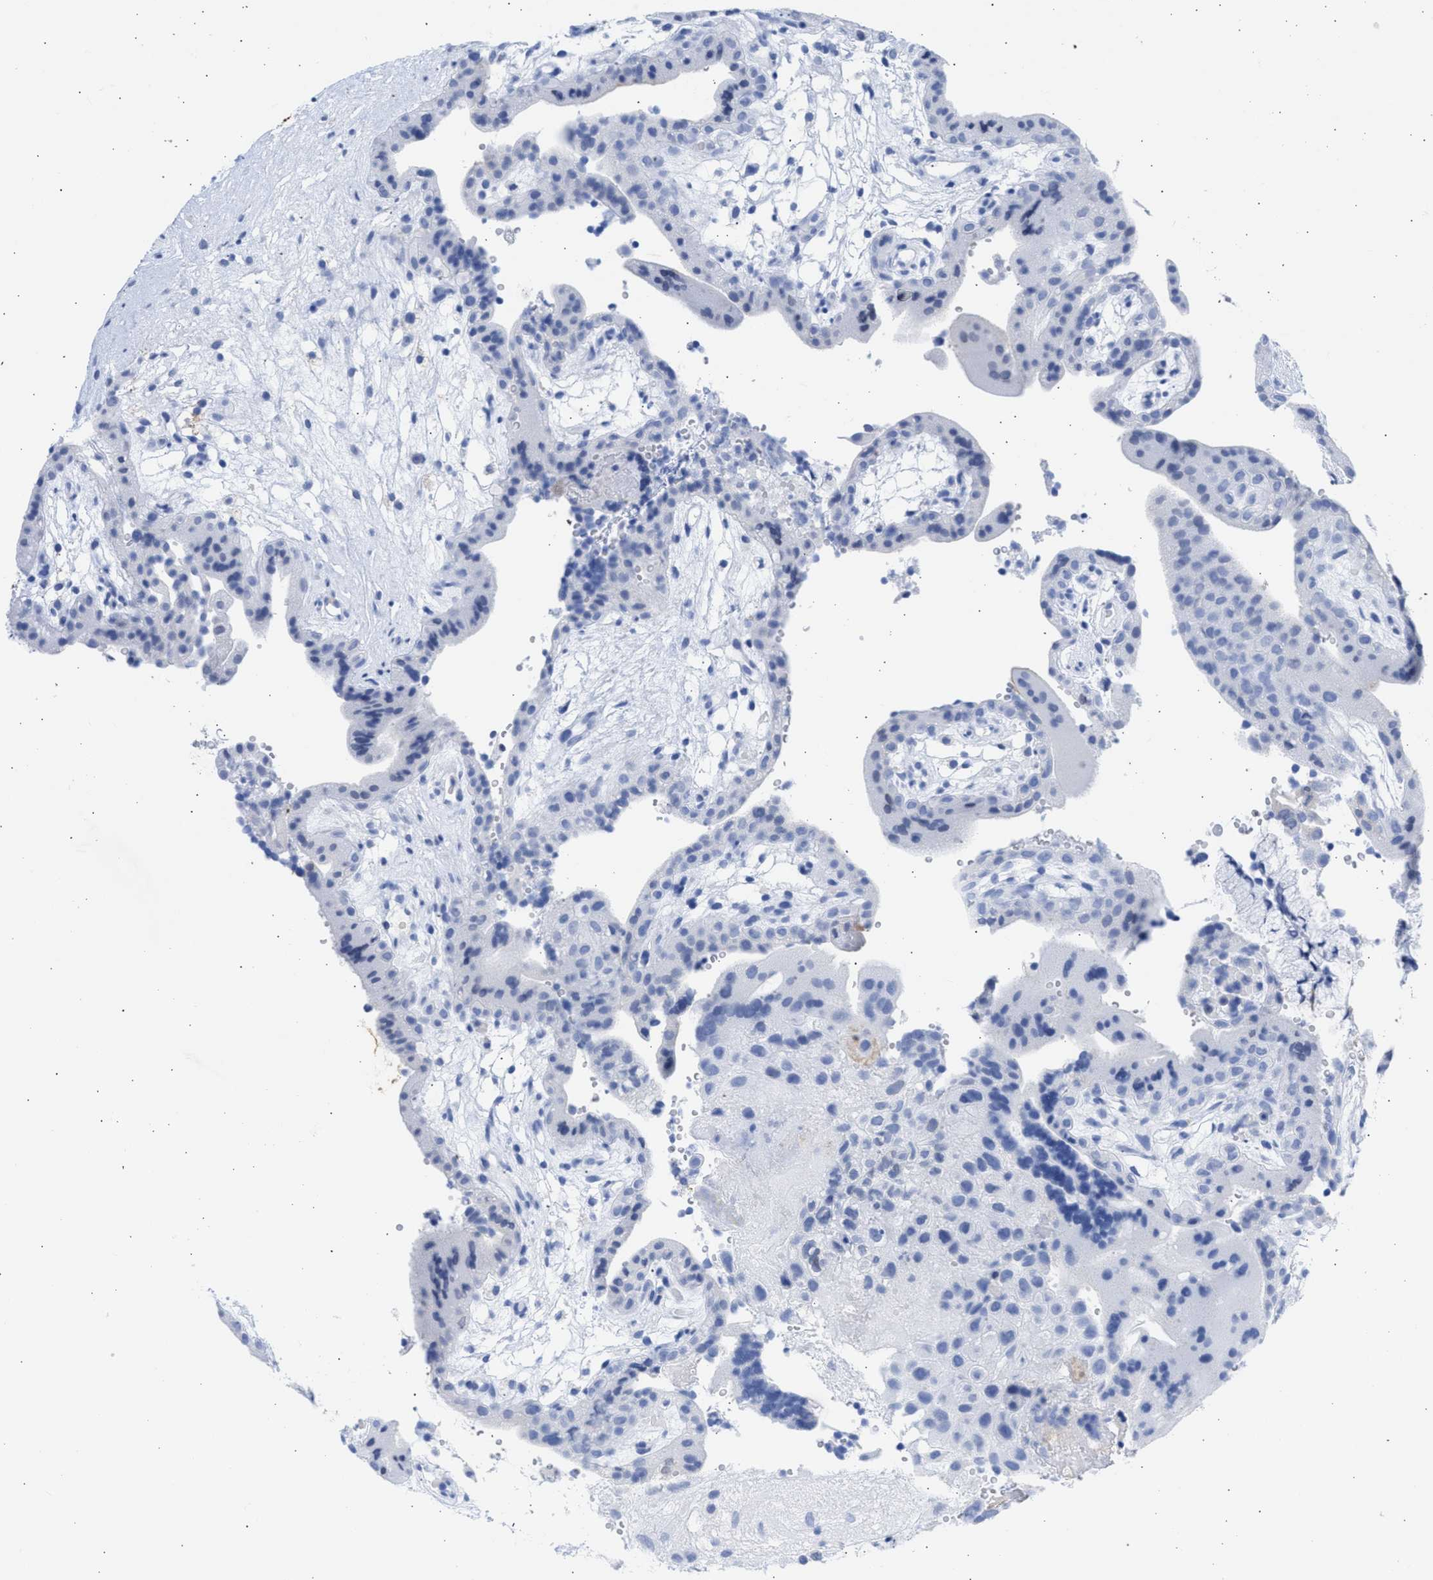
{"staining": {"intensity": "negative", "quantity": "none", "location": "none"}, "tissue": "placenta", "cell_type": "Decidual cells", "image_type": "normal", "snomed": [{"axis": "morphology", "description": "Normal tissue, NOS"}, {"axis": "topography", "description": "Placenta"}], "caption": "High magnification brightfield microscopy of normal placenta stained with DAB (3,3'-diaminobenzidine) (brown) and counterstained with hematoxylin (blue): decidual cells show no significant positivity. Brightfield microscopy of IHC stained with DAB (brown) and hematoxylin (blue), captured at high magnification.", "gene": "RSPH1", "patient": {"sex": "female", "age": 18}}